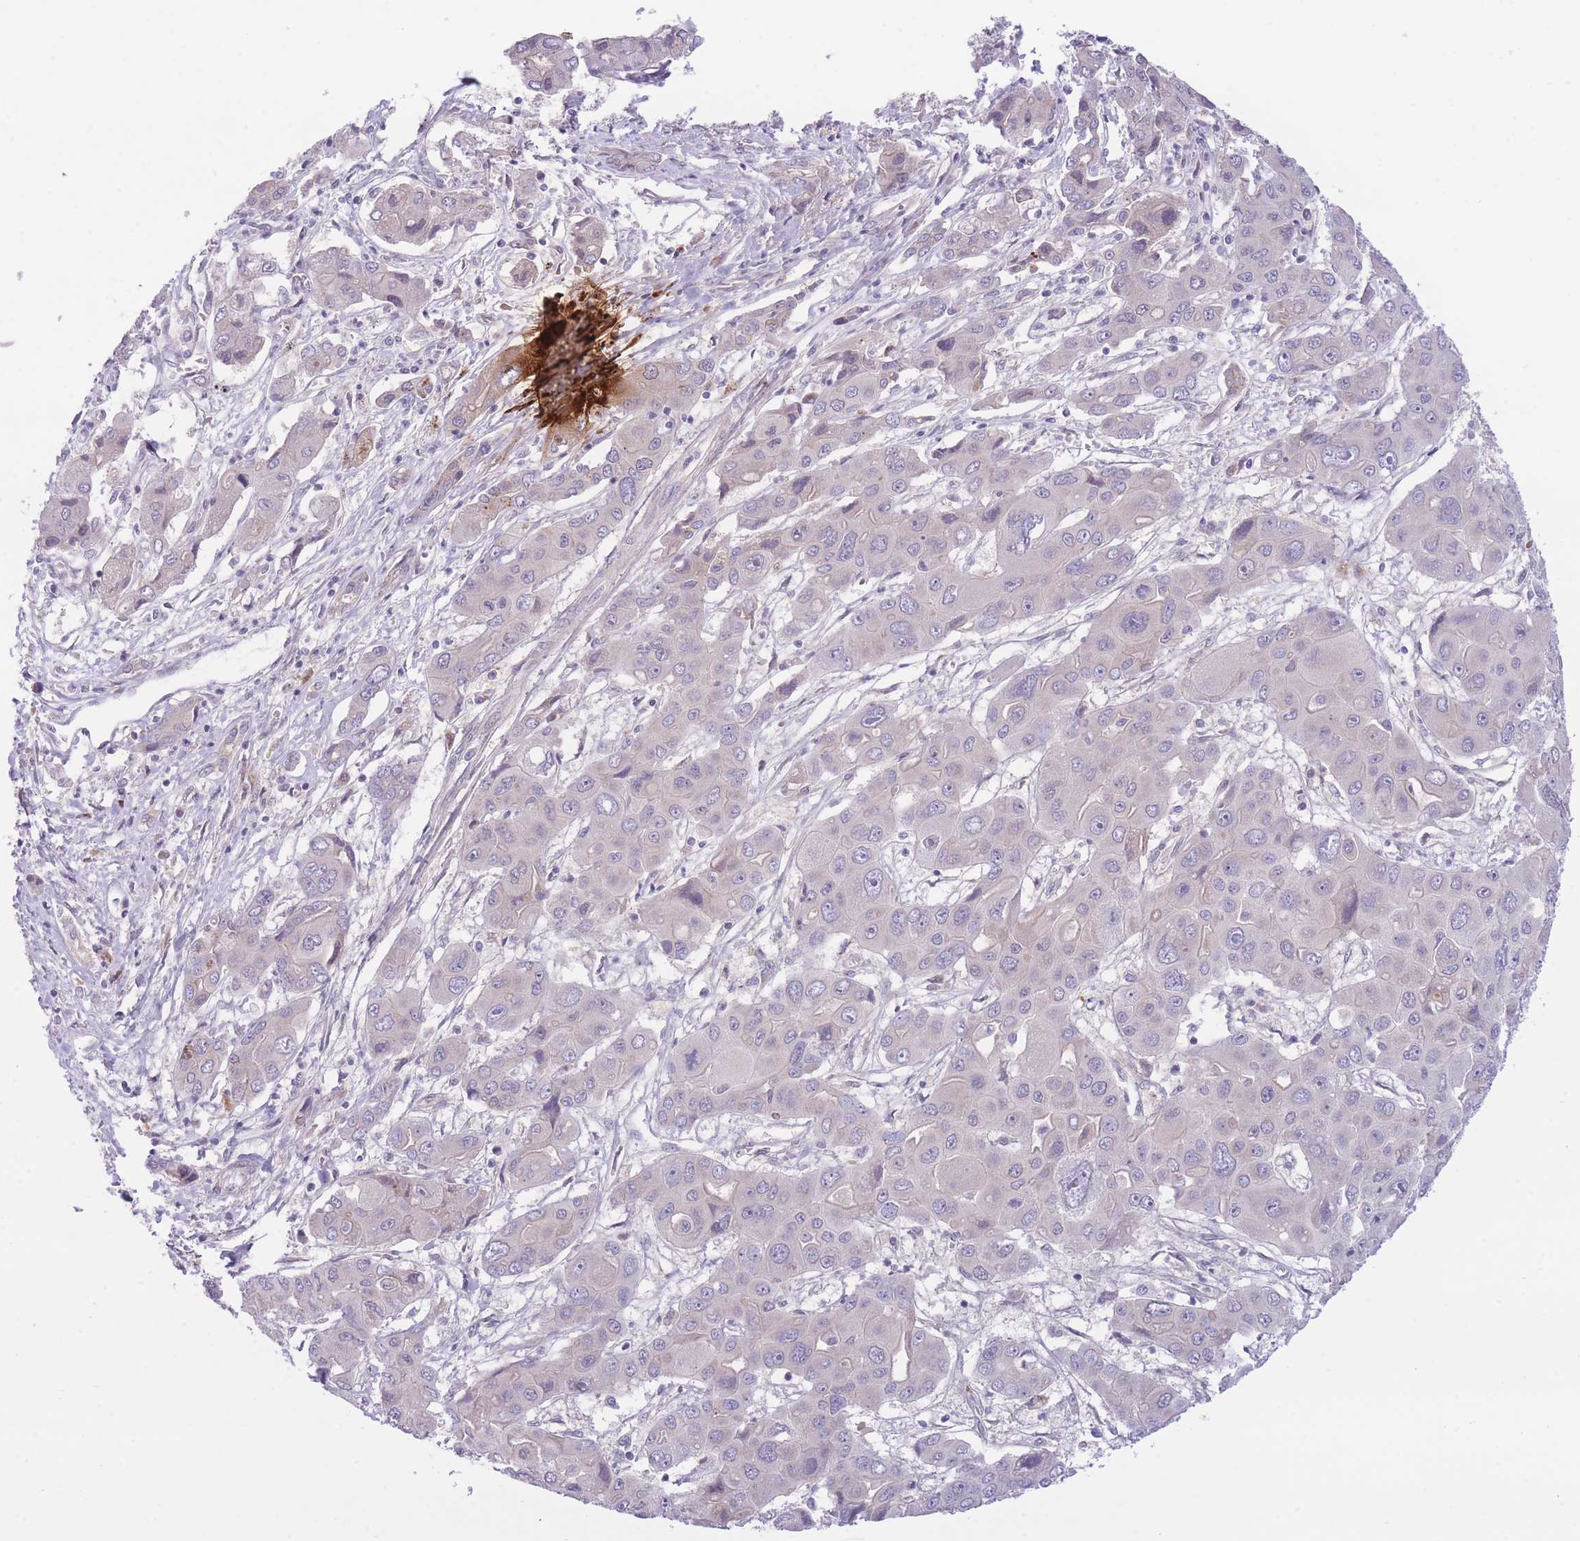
{"staining": {"intensity": "weak", "quantity": "<25%", "location": "cytoplasmic/membranous"}, "tissue": "liver cancer", "cell_type": "Tumor cells", "image_type": "cancer", "snomed": [{"axis": "morphology", "description": "Cholangiocarcinoma"}, {"axis": "topography", "description": "Liver"}], "caption": "The histopathology image exhibits no significant staining in tumor cells of liver cholangiocarcinoma.", "gene": "CDC25B", "patient": {"sex": "male", "age": 67}}